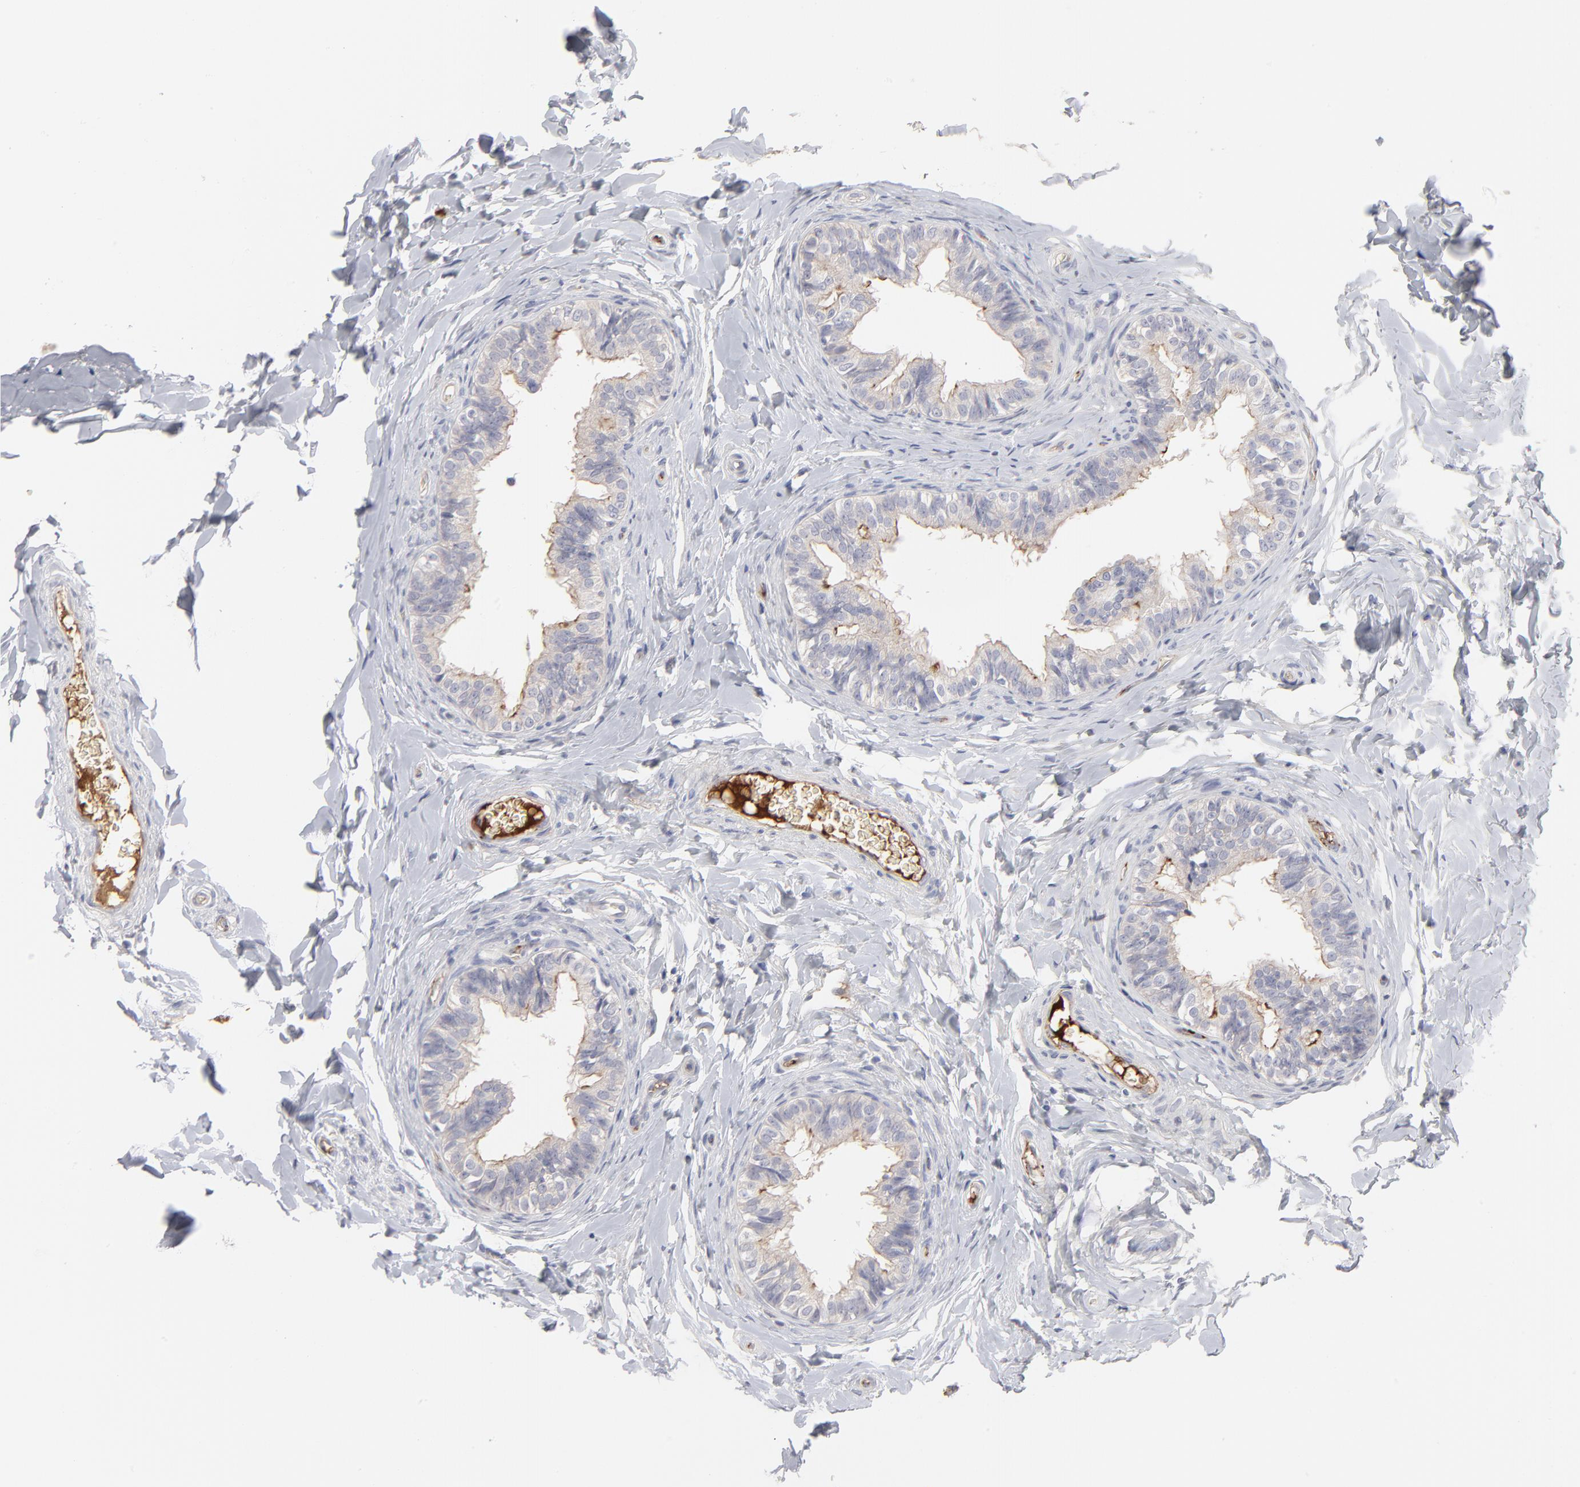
{"staining": {"intensity": "weak", "quantity": "<25%", "location": "cytoplasmic/membranous"}, "tissue": "epididymis", "cell_type": "Glandular cells", "image_type": "normal", "snomed": [{"axis": "morphology", "description": "Normal tissue, NOS"}, {"axis": "topography", "description": "Epididymis"}], "caption": "Epididymis stained for a protein using immunohistochemistry (IHC) demonstrates no expression glandular cells.", "gene": "CCR3", "patient": {"sex": "male", "age": 26}}